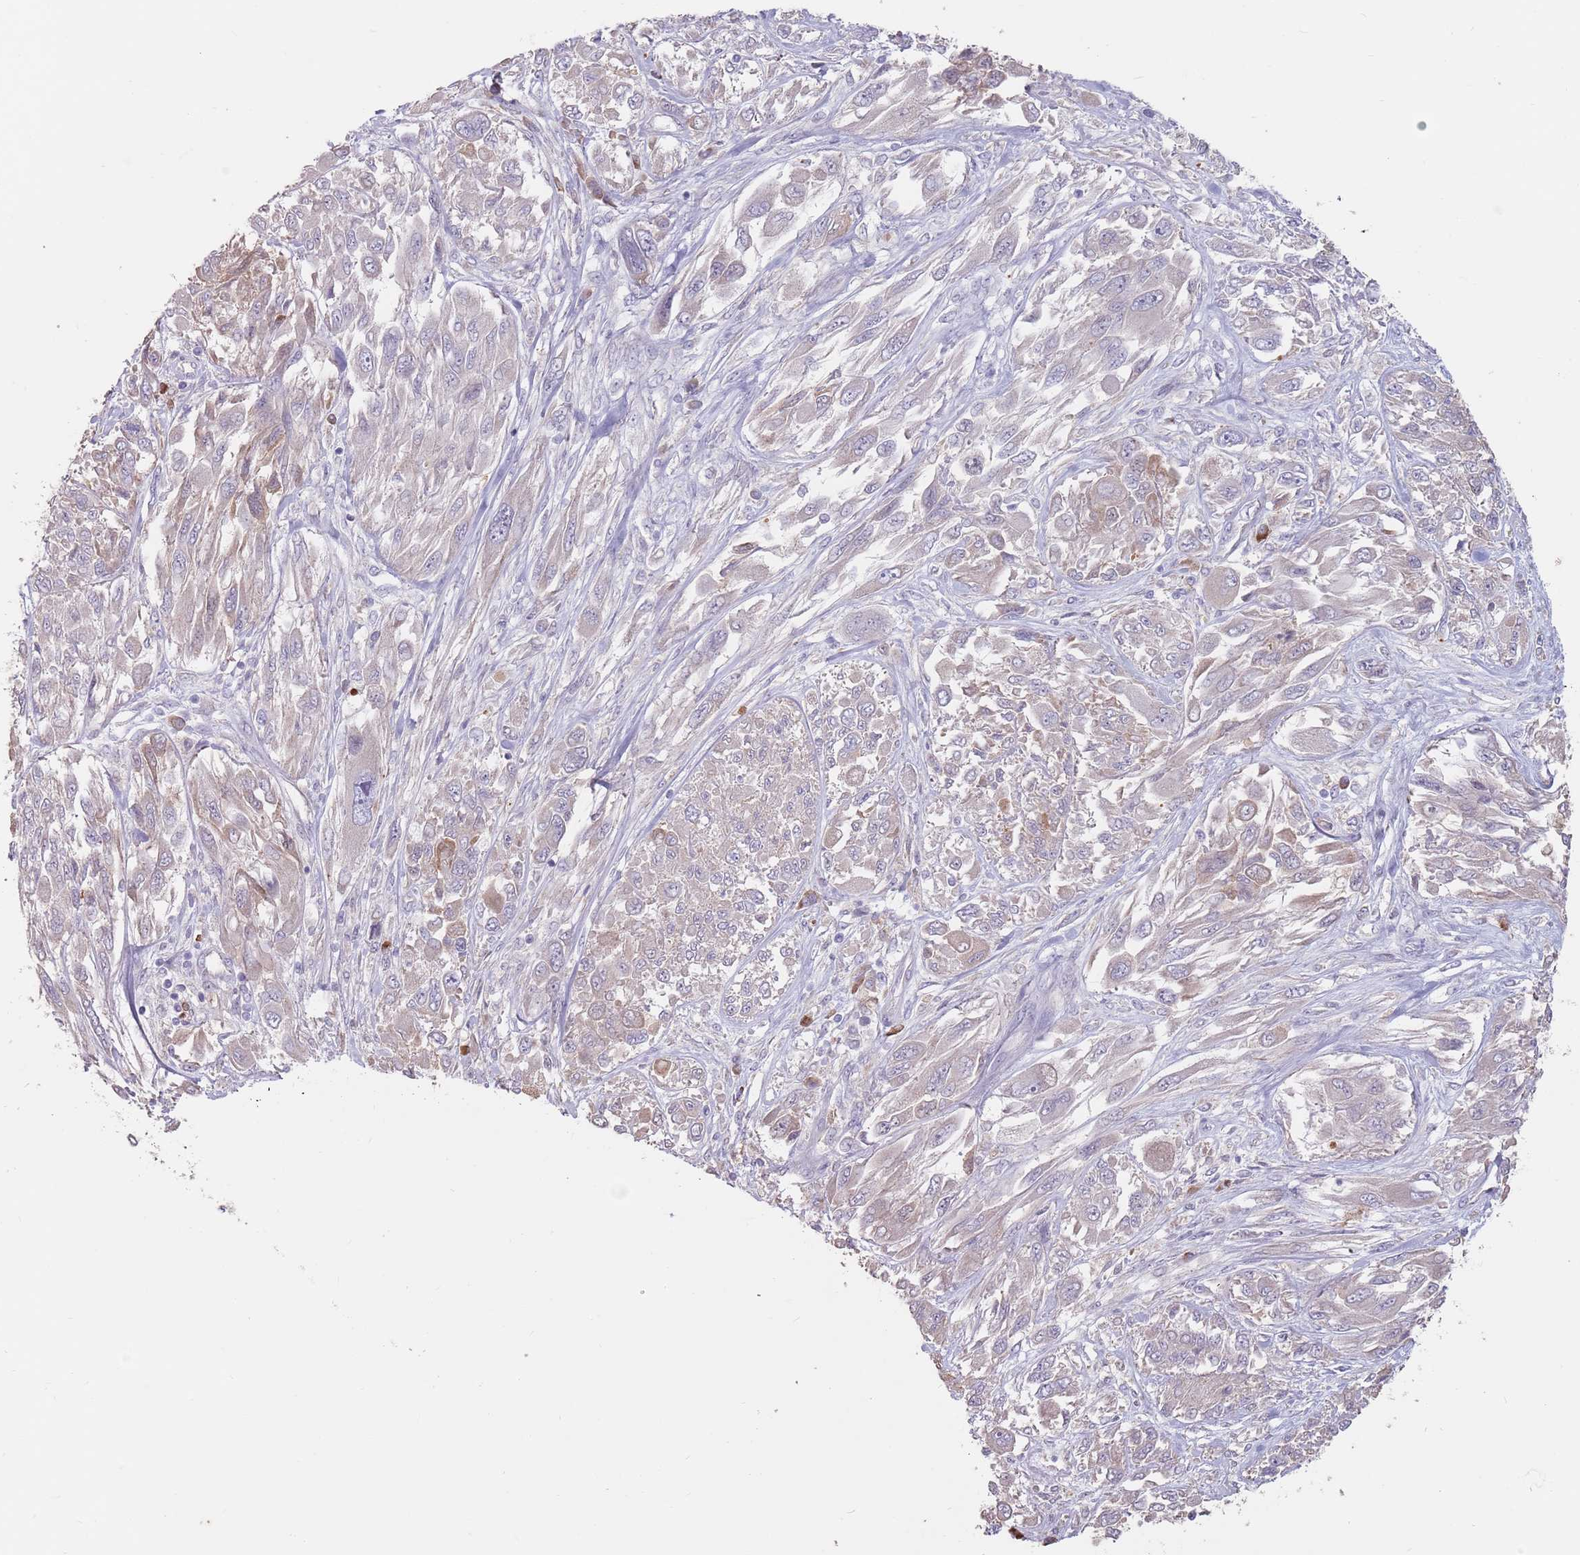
{"staining": {"intensity": "negative", "quantity": "none", "location": "none"}, "tissue": "melanoma", "cell_type": "Tumor cells", "image_type": "cancer", "snomed": [{"axis": "morphology", "description": "Malignant melanoma, NOS"}, {"axis": "topography", "description": "Skin"}], "caption": "High power microscopy image of an immunohistochemistry (IHC) micrograph of malignant melanoma, revealing no significant expression in tumor cells.", "gene": "DXO", "patient": {"sex": "female", "age": 91}}